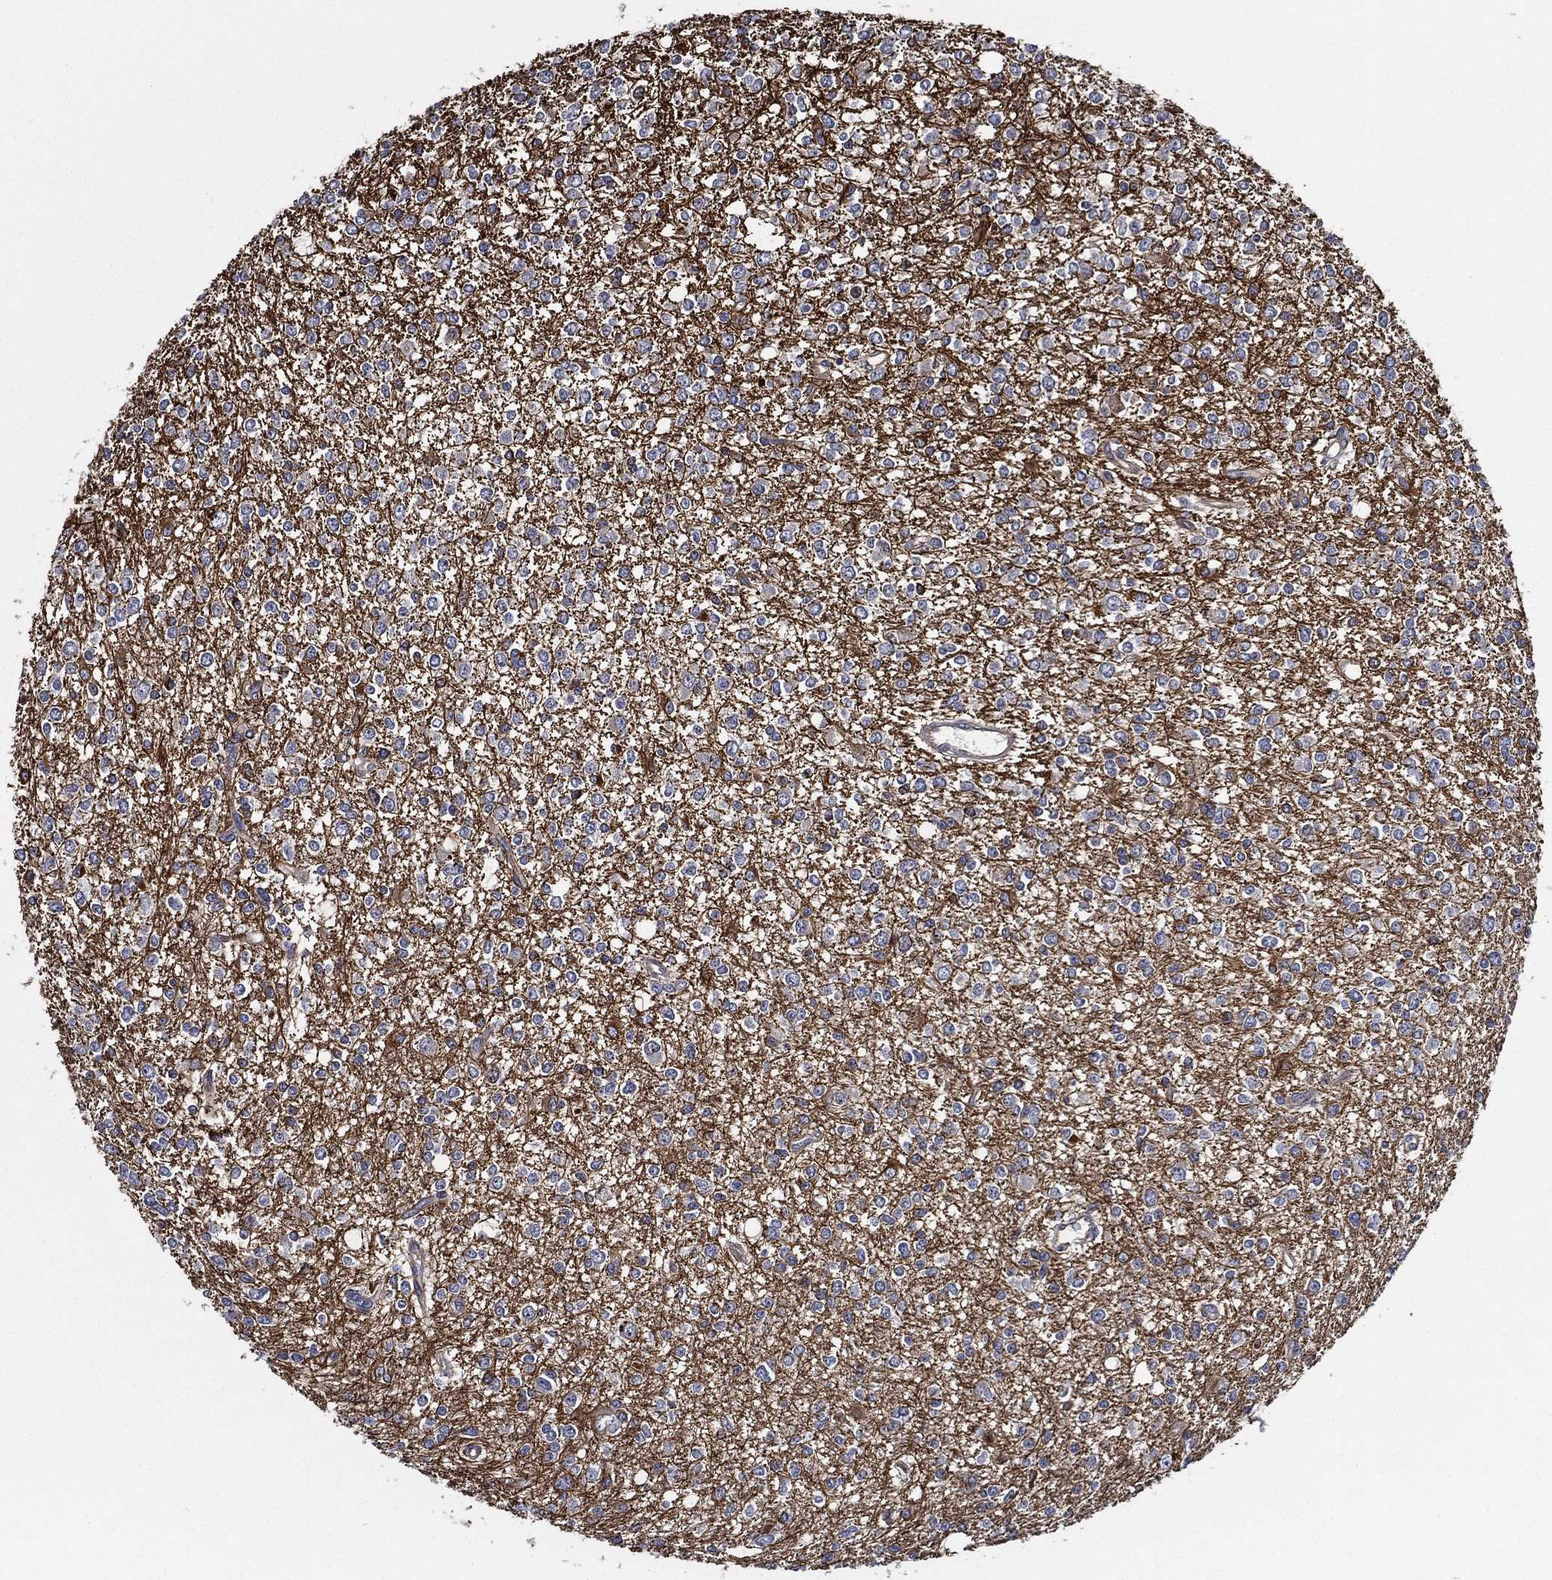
{"staining": {"intensity": "negative", "quantity": "none", "location": "none"}, "tissue": "glioma", "cell_type": "Tumor cells", "image_type": "cancer", "snomed": [{"axis": "morphology", "description": "Glioma, malignant, Low grade"}, {"axis": "topography", "description": "Brain"}], "caption": "Low-grade glioma (malignant) was stained to show a protein in brown. There is no significant expression in tumor cells.", "gene": "KIF20B", "patient": {"sex": "male", "age": 67}}